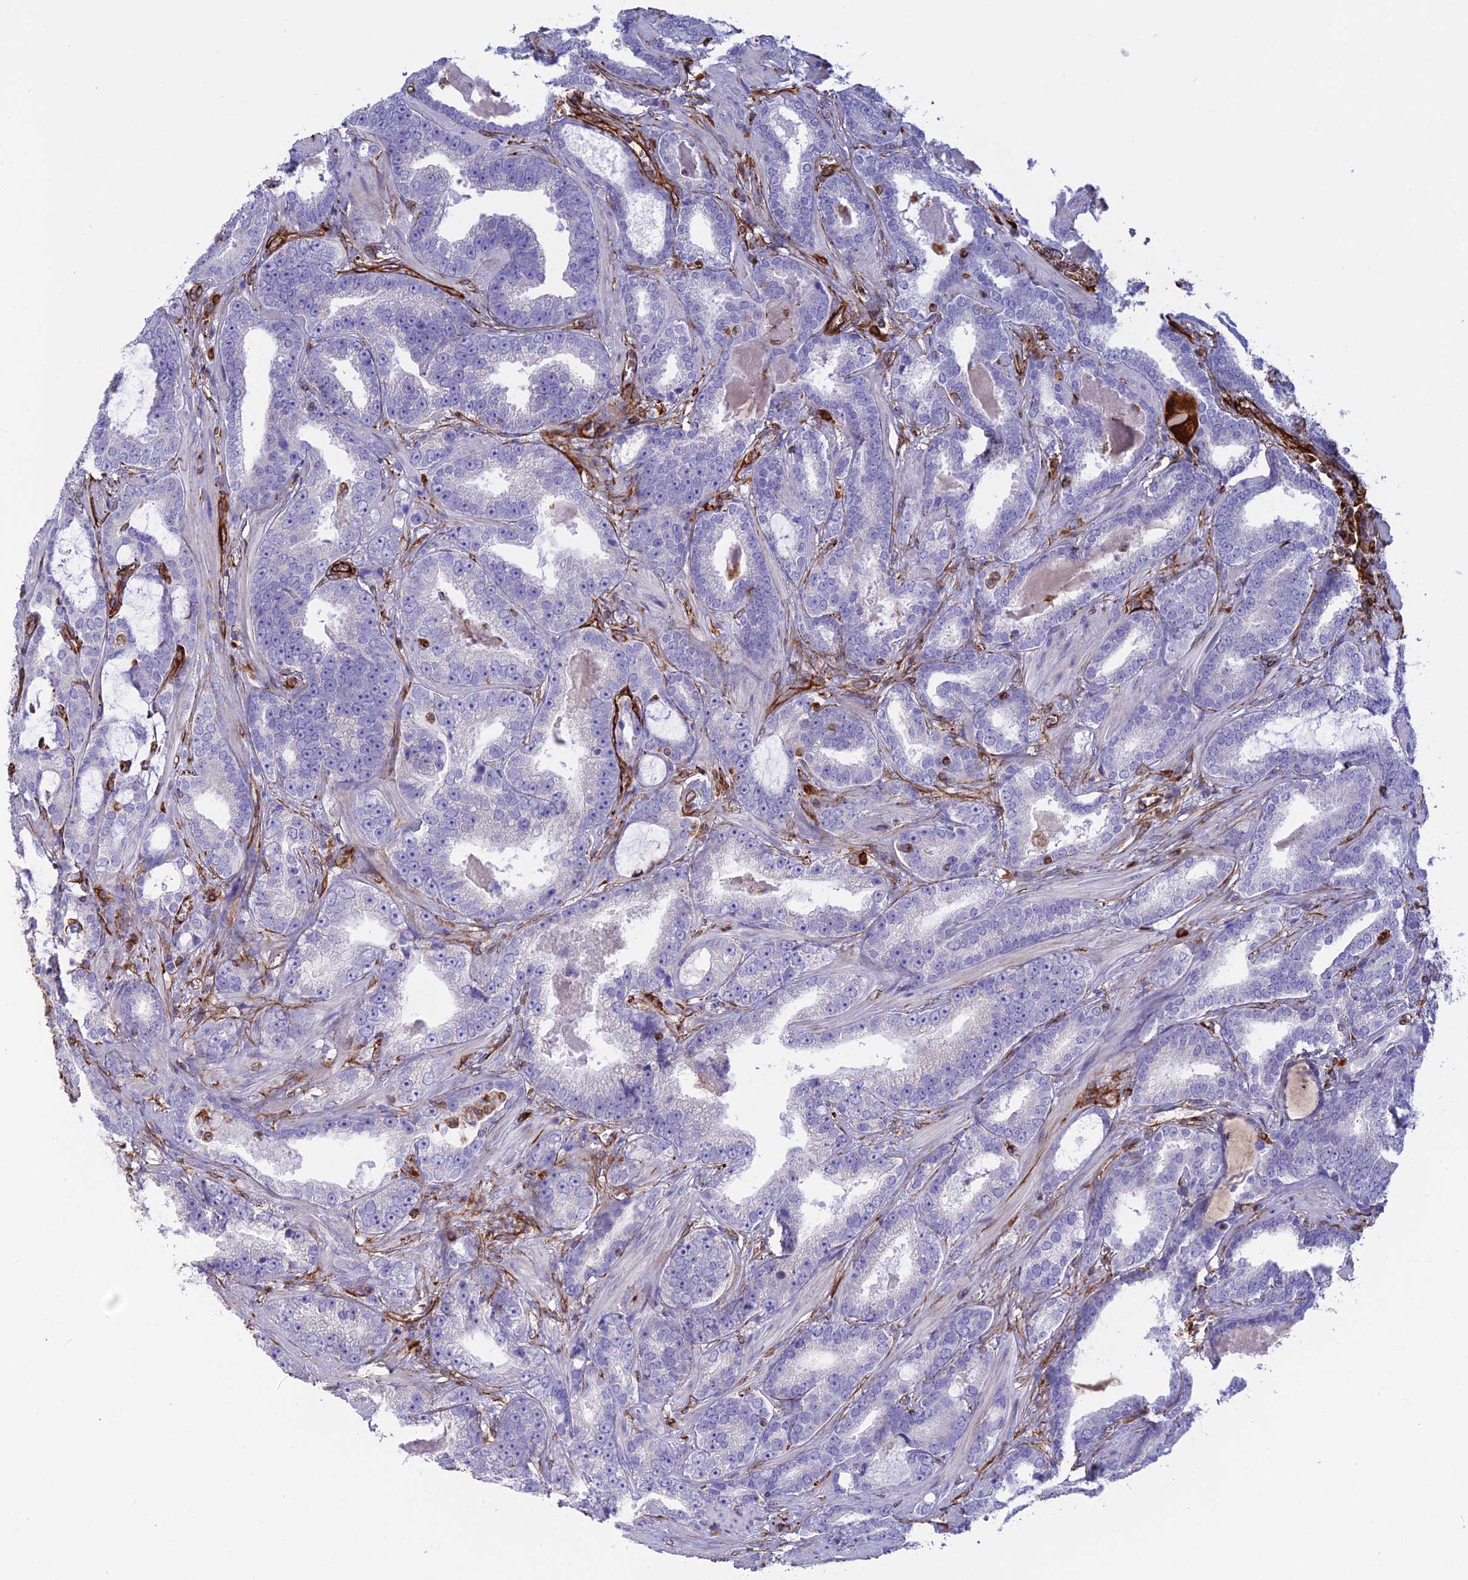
{"staining": {"intensity": "negative", "quantity": "none", "location": "none"}, "tissue": "prostate cancer", "cell_type": "Tumor cells", "image_type": "cancer", "snomed": [{"axis": "morphology", "description": "Adenocarcinoma, High grade"}, {"axis": "topography", "description": "Prostate and seminal vesicle, NOS"}], "caption": "Immunohistochemistry of prostate adenocarcinoma (high-grade) shows no staining in tumor cells.", "gene": "FBXL20", "patient": {"sex": "male", "age": 67}}